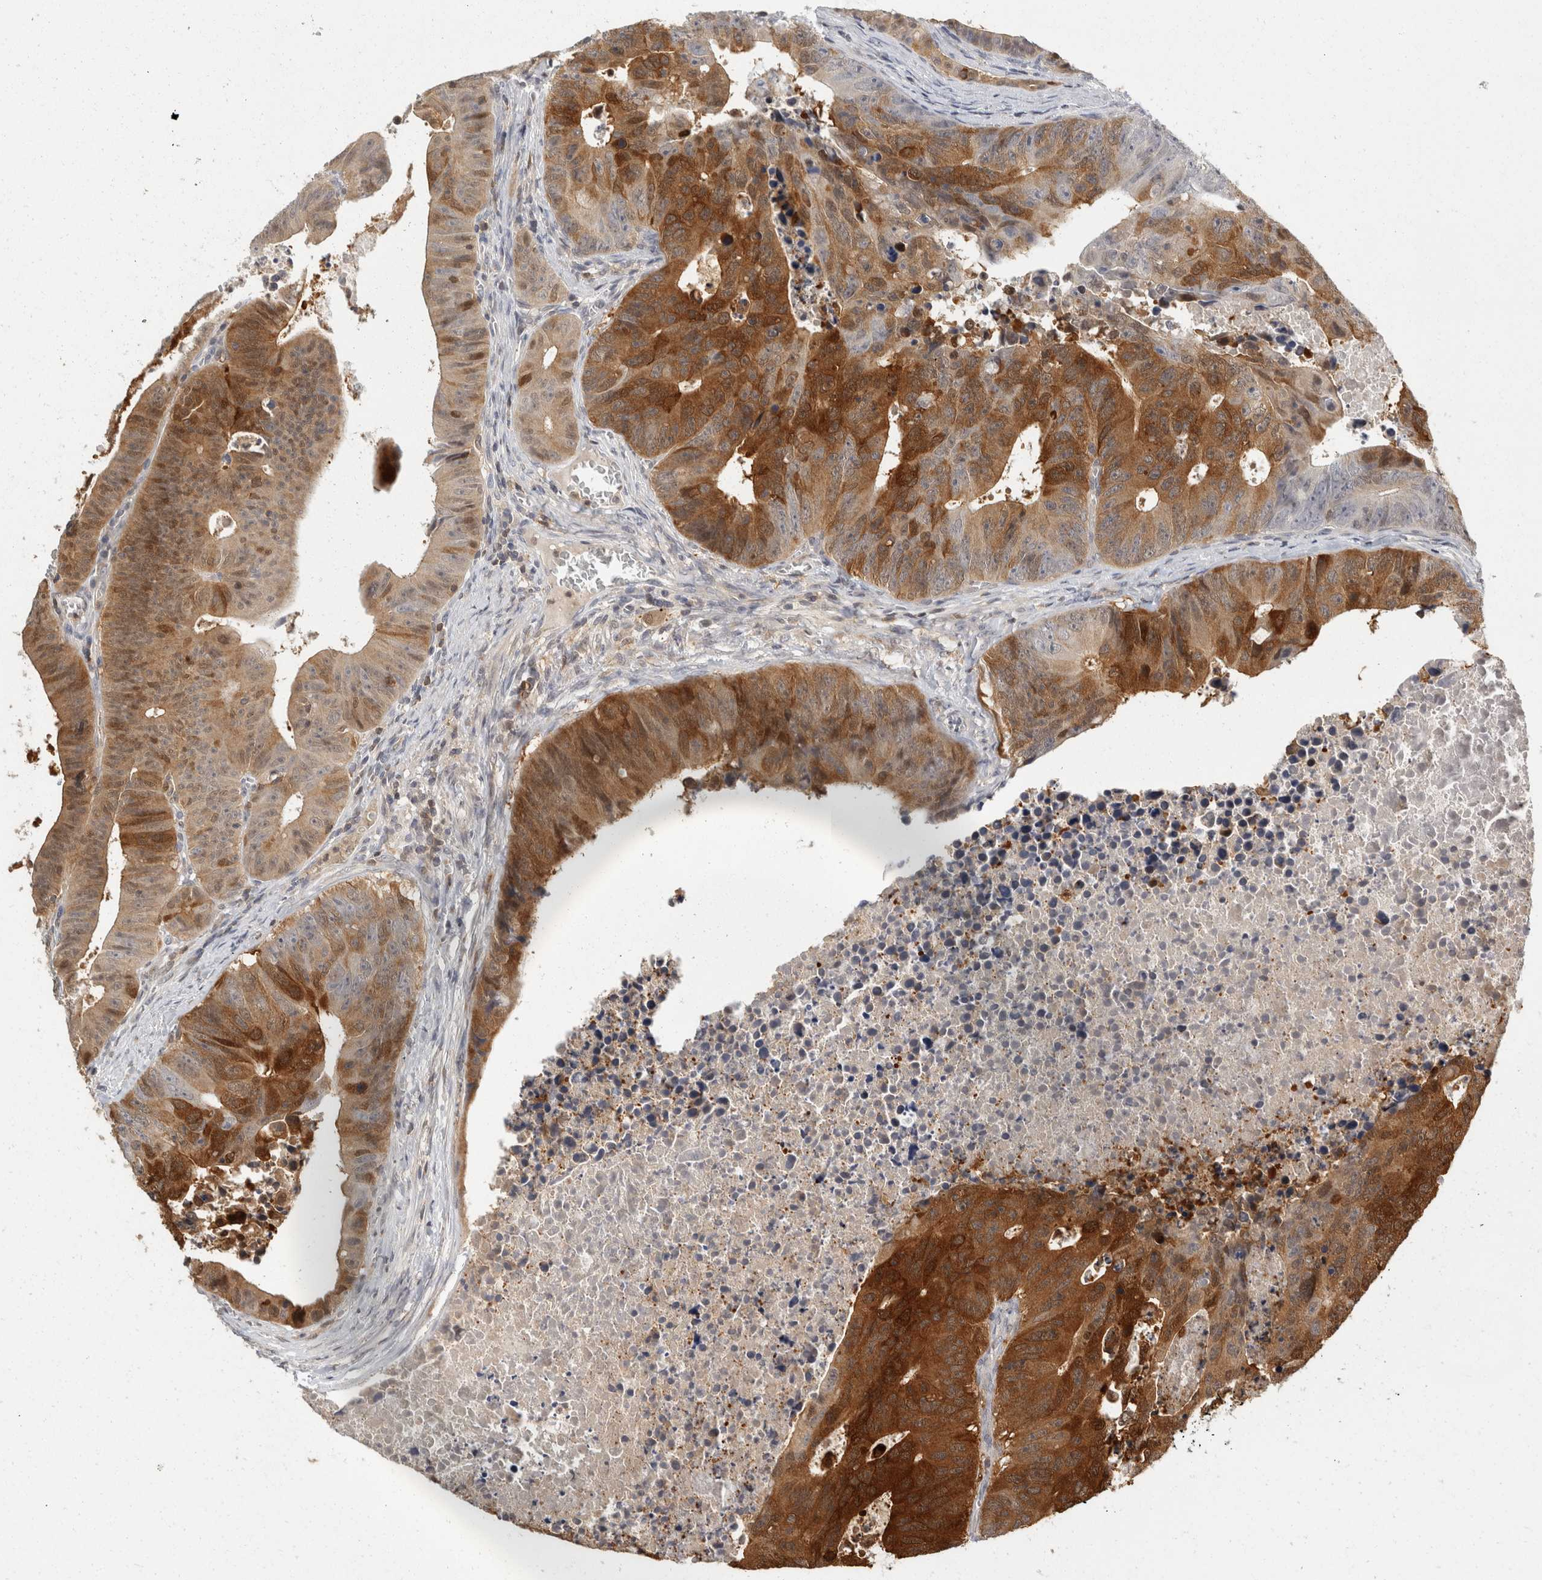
{"staining": {"intensity": "strong", "quantity": "25%-75%", "location": "cytoplasmic/membranous"}, "tissue": "colorectal cancer", "cell_type": "Tumor cells", "image_type": "cancer", "snomed": [{"axis": "morphology", "description": "Adenocarcinoma, NOS"}, {"axis": "topography", "description": "Colon"}], "caption": "This photomicrograph shows immunohistochemistry staining of colorectal adenocarcinoma, with high strong cytoplasmic/membranous expression in about 25%-75% of tumor cells.", "gene": "ACAT2", "patient": {"sex": "male", "age": 87}}